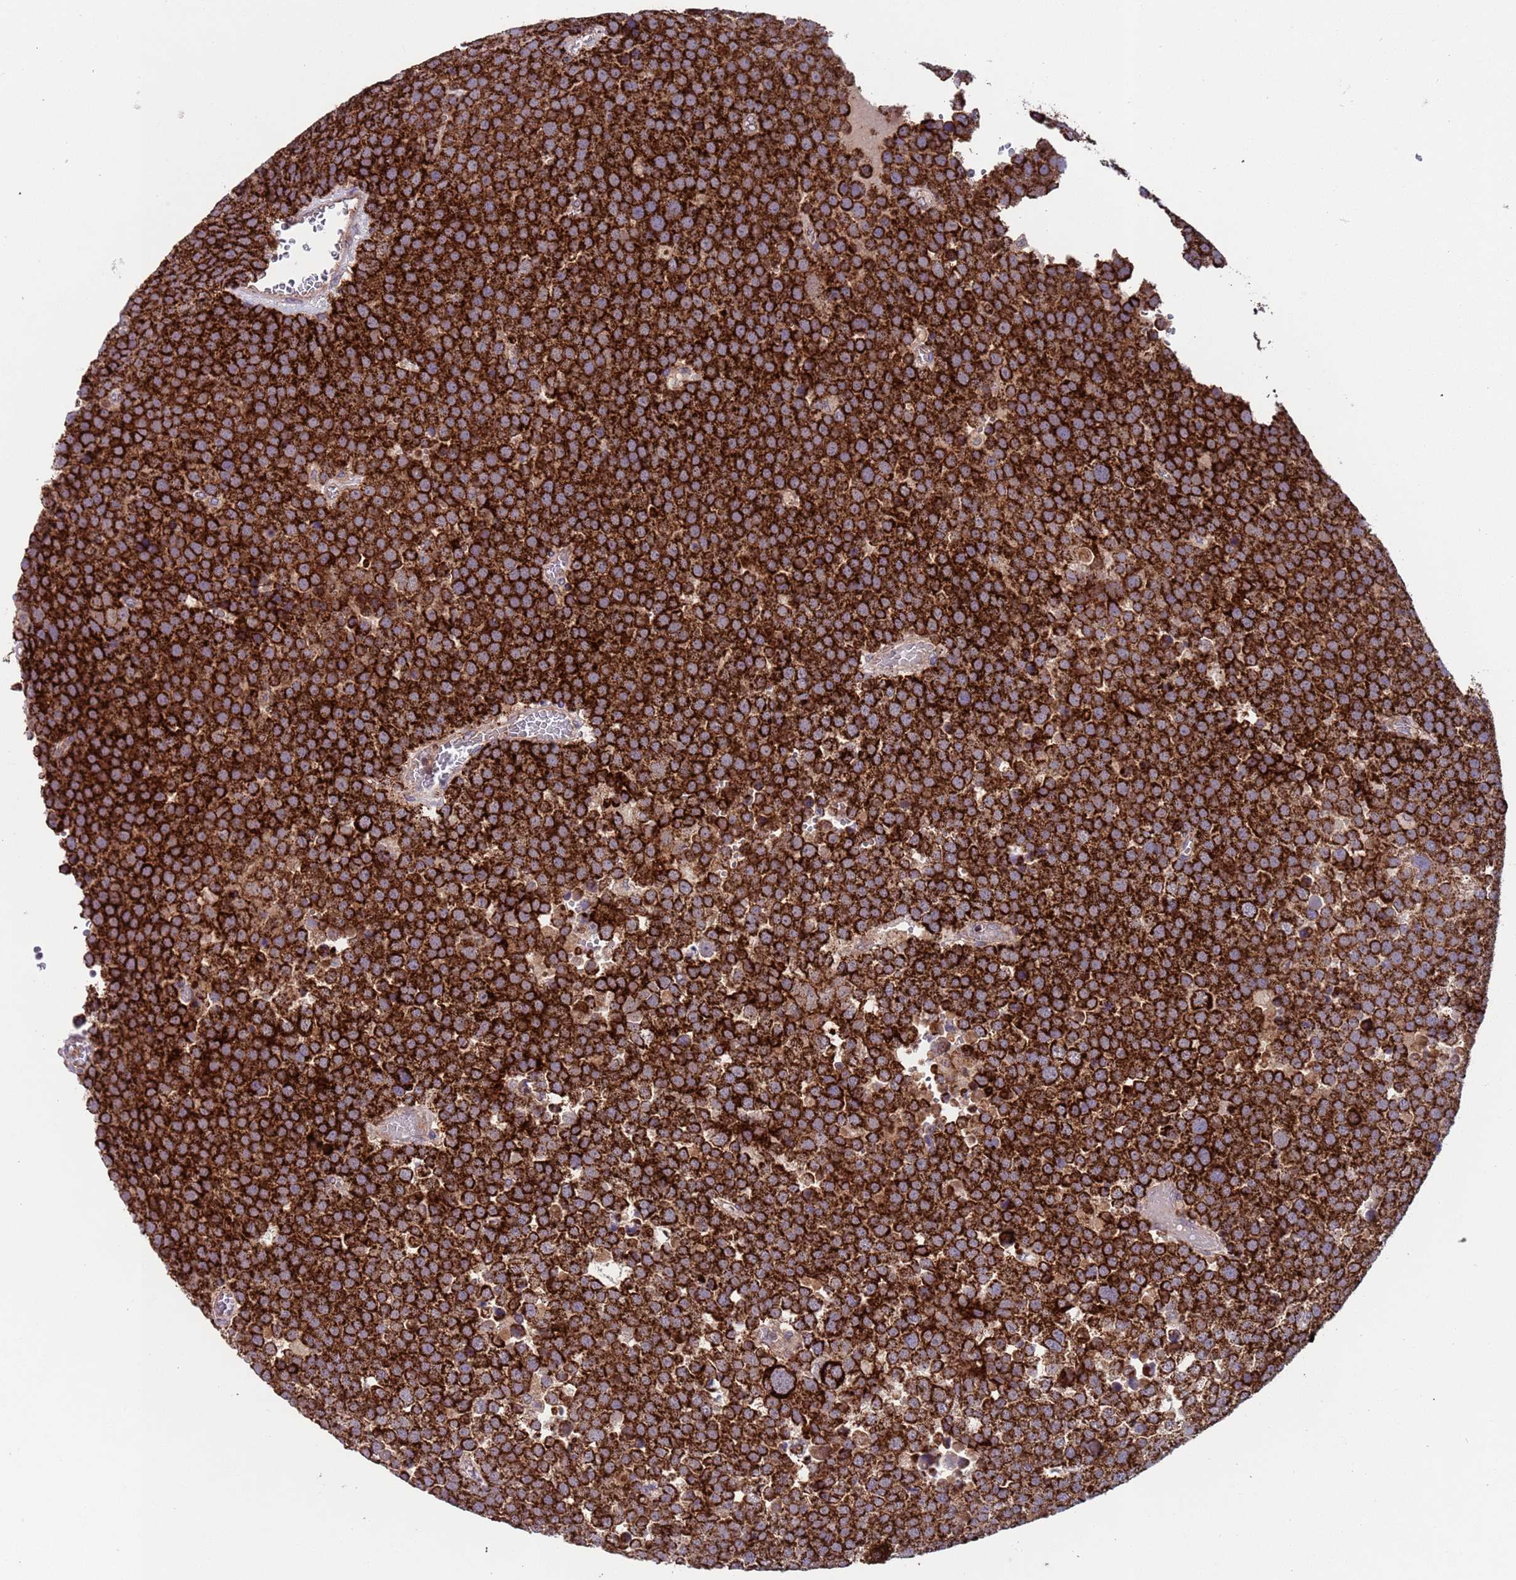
{"staining": {"intensity": "strong", "quantity": ">75%", "location": "cytoplasmic/membranous"}, "tissue": "testis cancer", "cell_type": "Tumor cells", "image_type": "cancer", "snomed": [{"axis": "morphology", "description": "Seminoma, NOS"}, {"axis": "topography", "description": "Testis"}], "caption": "DAB immunohistochemical staining of human testis cancer (seminoma) reveals strong cytoplasmic/membranous protein positivity in approximately >75% of tumor cells.", "gene": "ACAD8", "patient": {"sex": "male", "age": 71}}